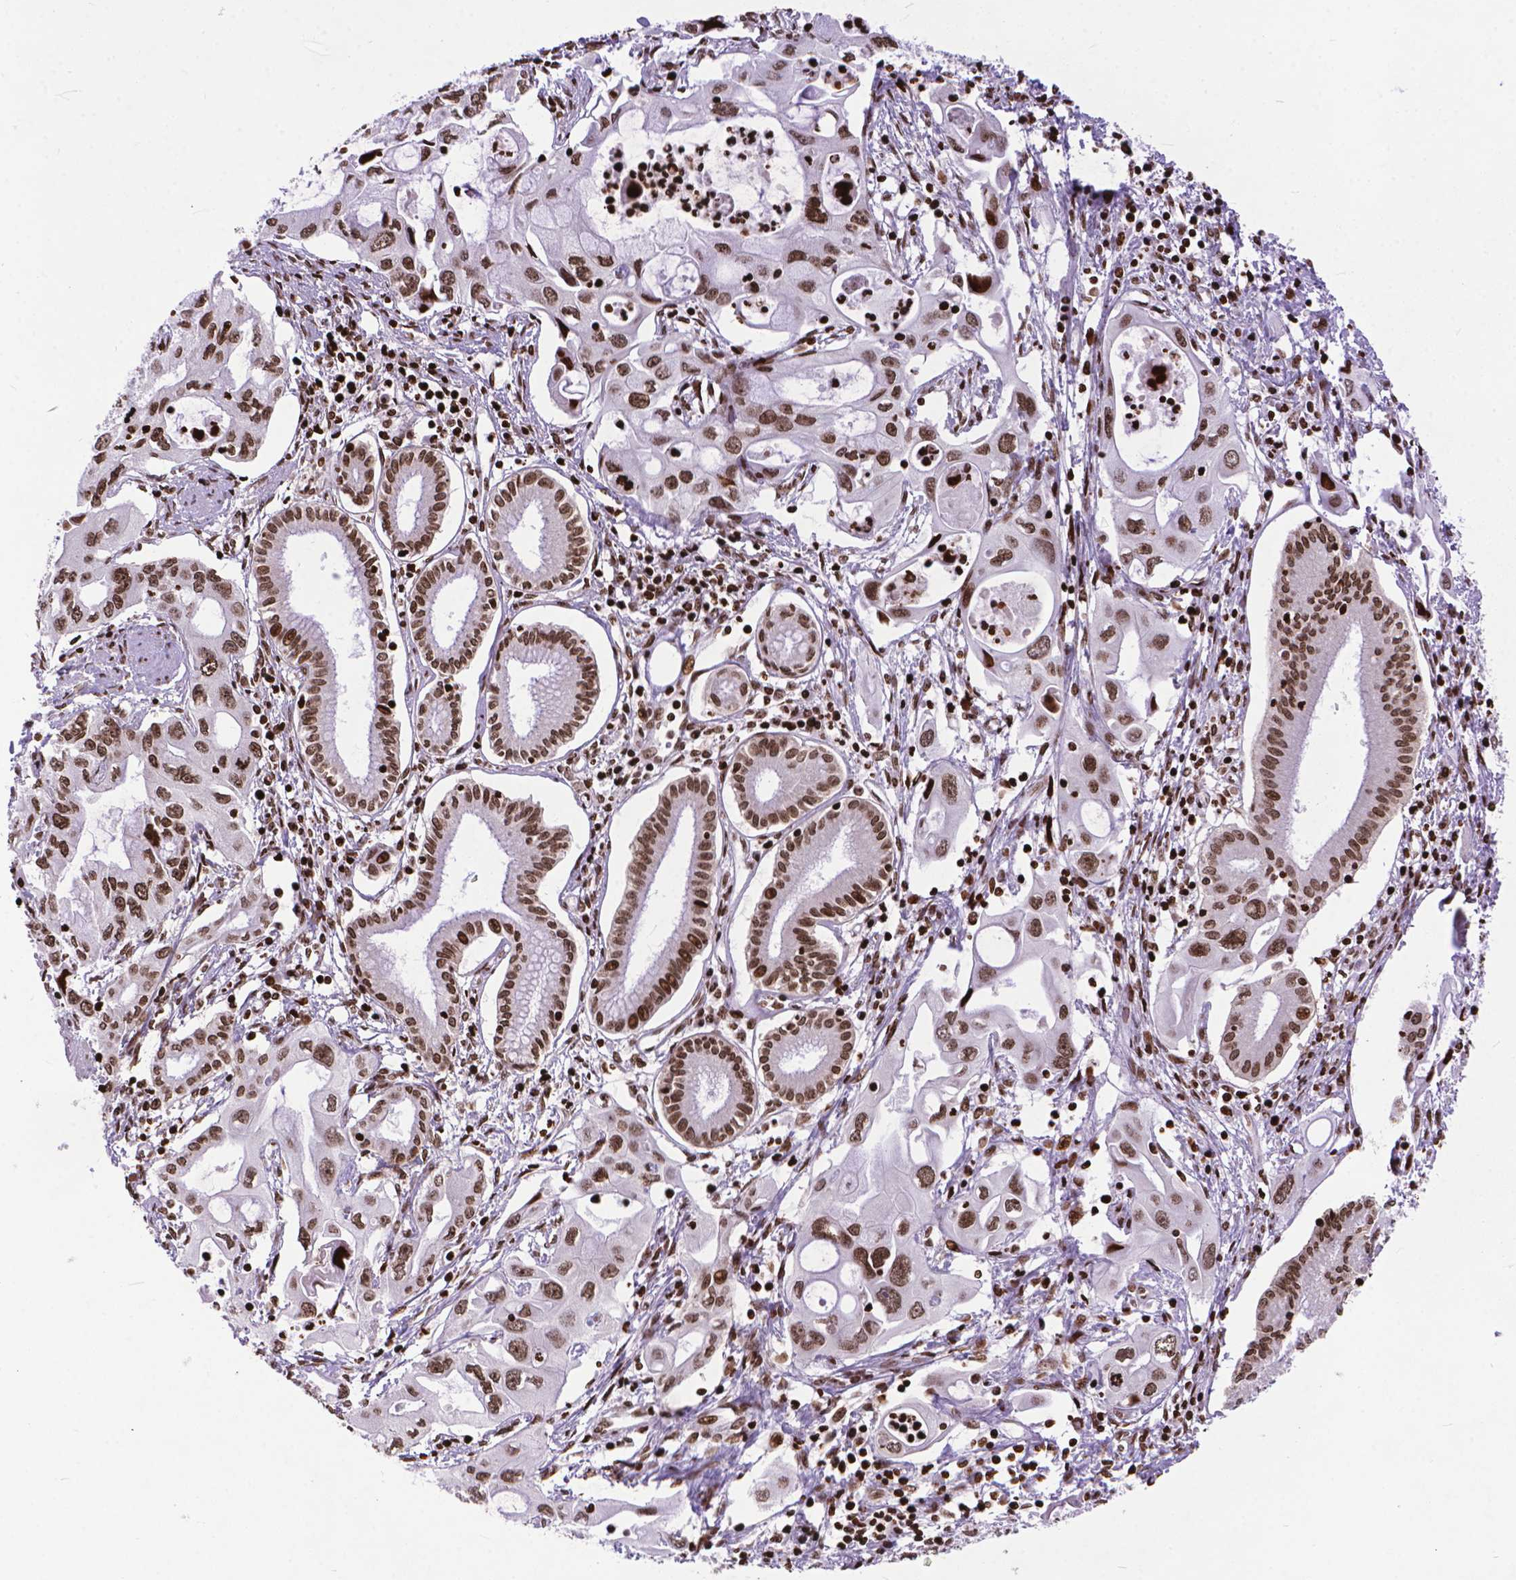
{"staining": {"intensity": "strong", "quantity": ">75%", "location": "nuclear"}, "tissue": "pancreatic cancer", "cell_type": "Tumor cells", "image_type": "cancer", "snomed": [{"axis": "morphology", "description": "Adenocarcinoma, NOS"}, {"axis": "topography", "description": "Pancreas"}], "caption": "IHC of pancreatic adenocarcinoma demonstrates high levels of strong nuclear expression in about >75% of tumor cells. The staining was performed using DAB, with brown indicating positive protein expression. Nuclei are stained blue with hematoxylin.", "gene": "AMER1", "patient": {"sex": "male", "age": 60}}